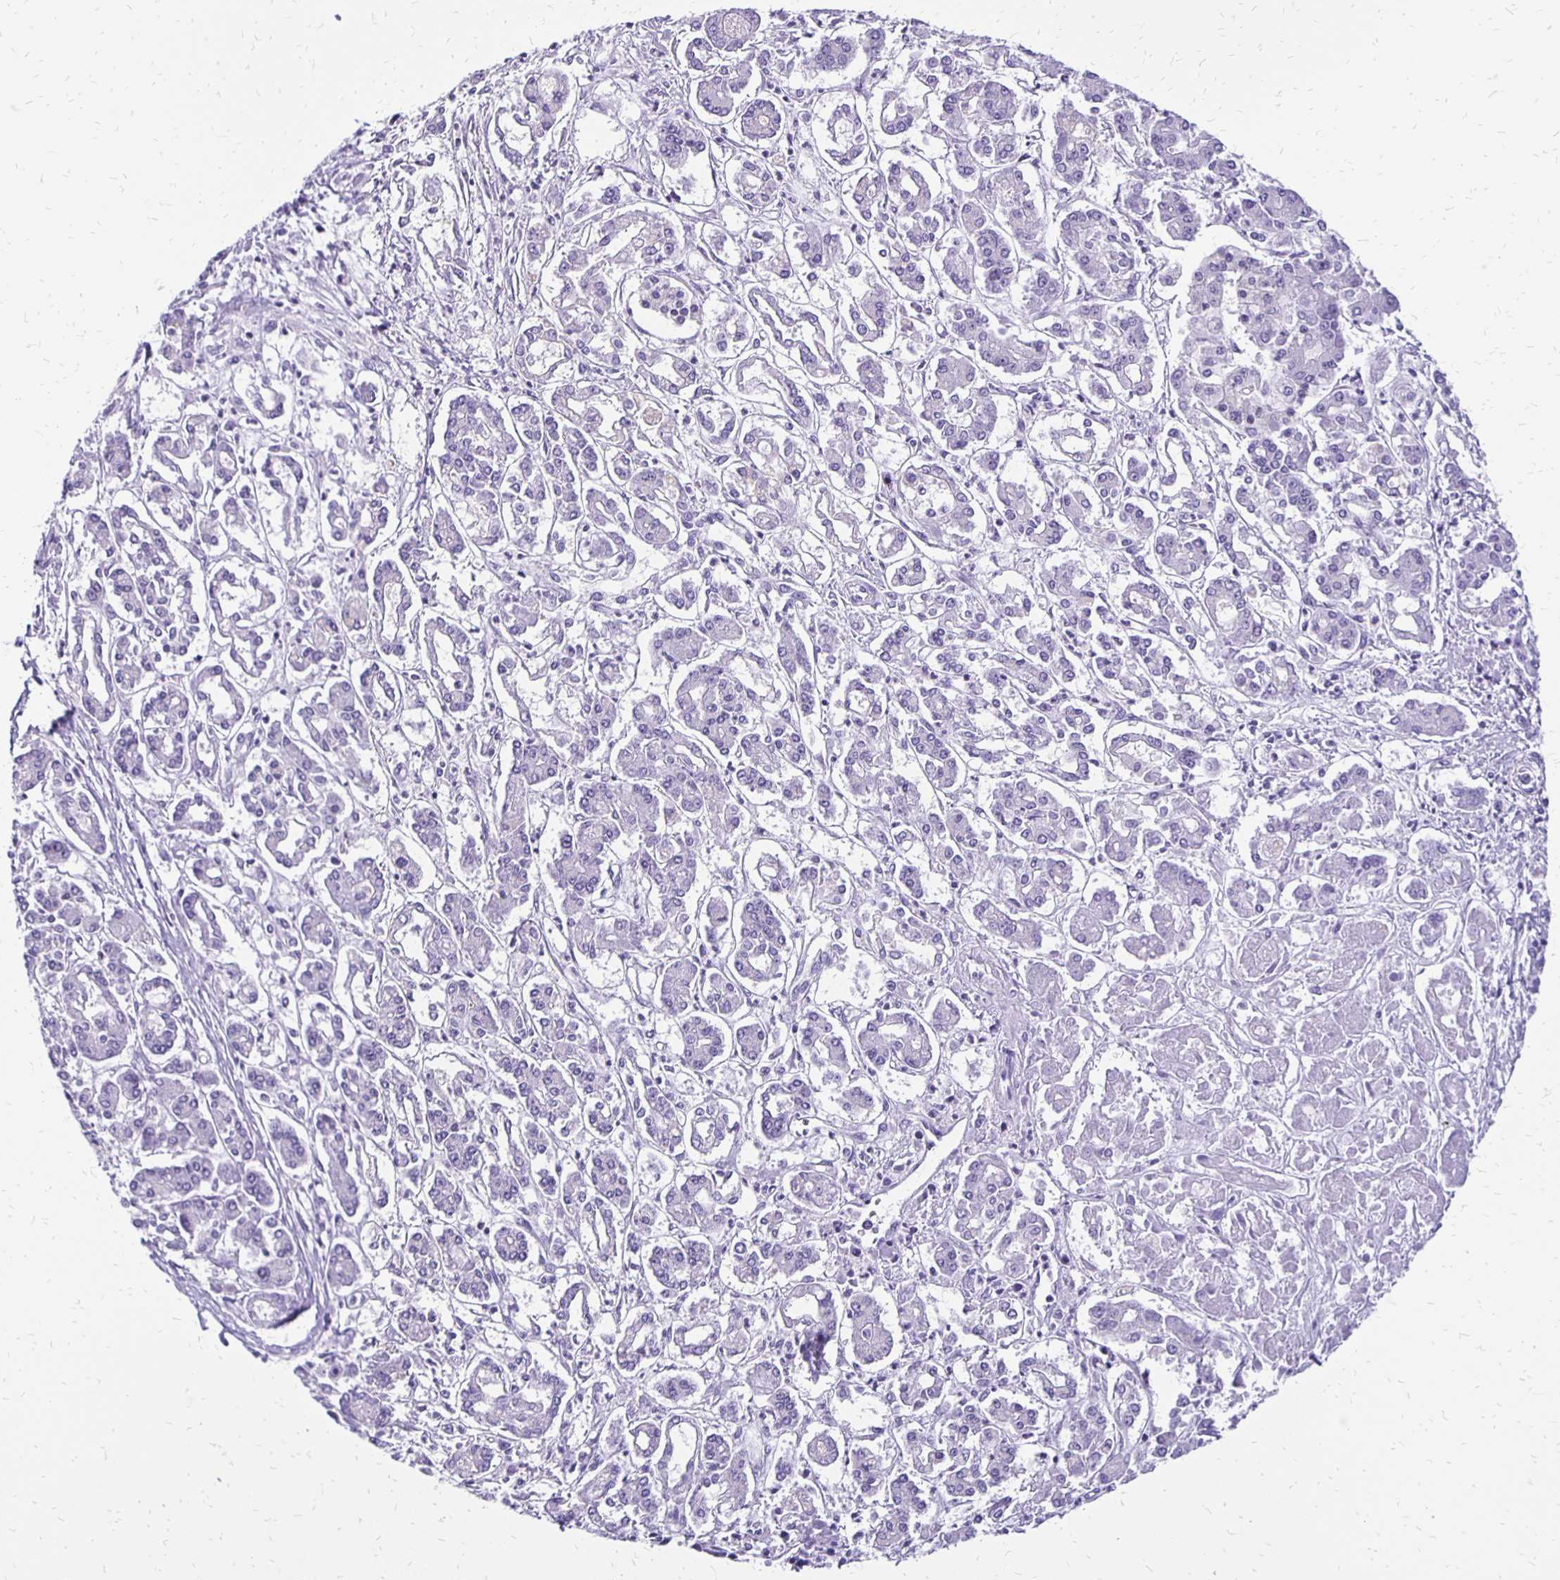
{"staining": {"intensity": "negative", "quantity": "none", "location": "none"}, "tissue": "pancreatic cancer", "cell_type": "Tumor cells", "image_type": "cancer", "snomed": [{"axis": "morphology", "description": "Adenocarcinoma, NOS"}, {"axis": "topography", "description": "Pancreas"}], "caption": "DAB (3,3'-diaminobenzidine) immunohistochemical staining of human pancreatic cancer (adenocarcinoma) exhibits no significant staining in tumor cells.", "gene": "ANKRD45", "patient": {"sex": "male", "age": 85}}